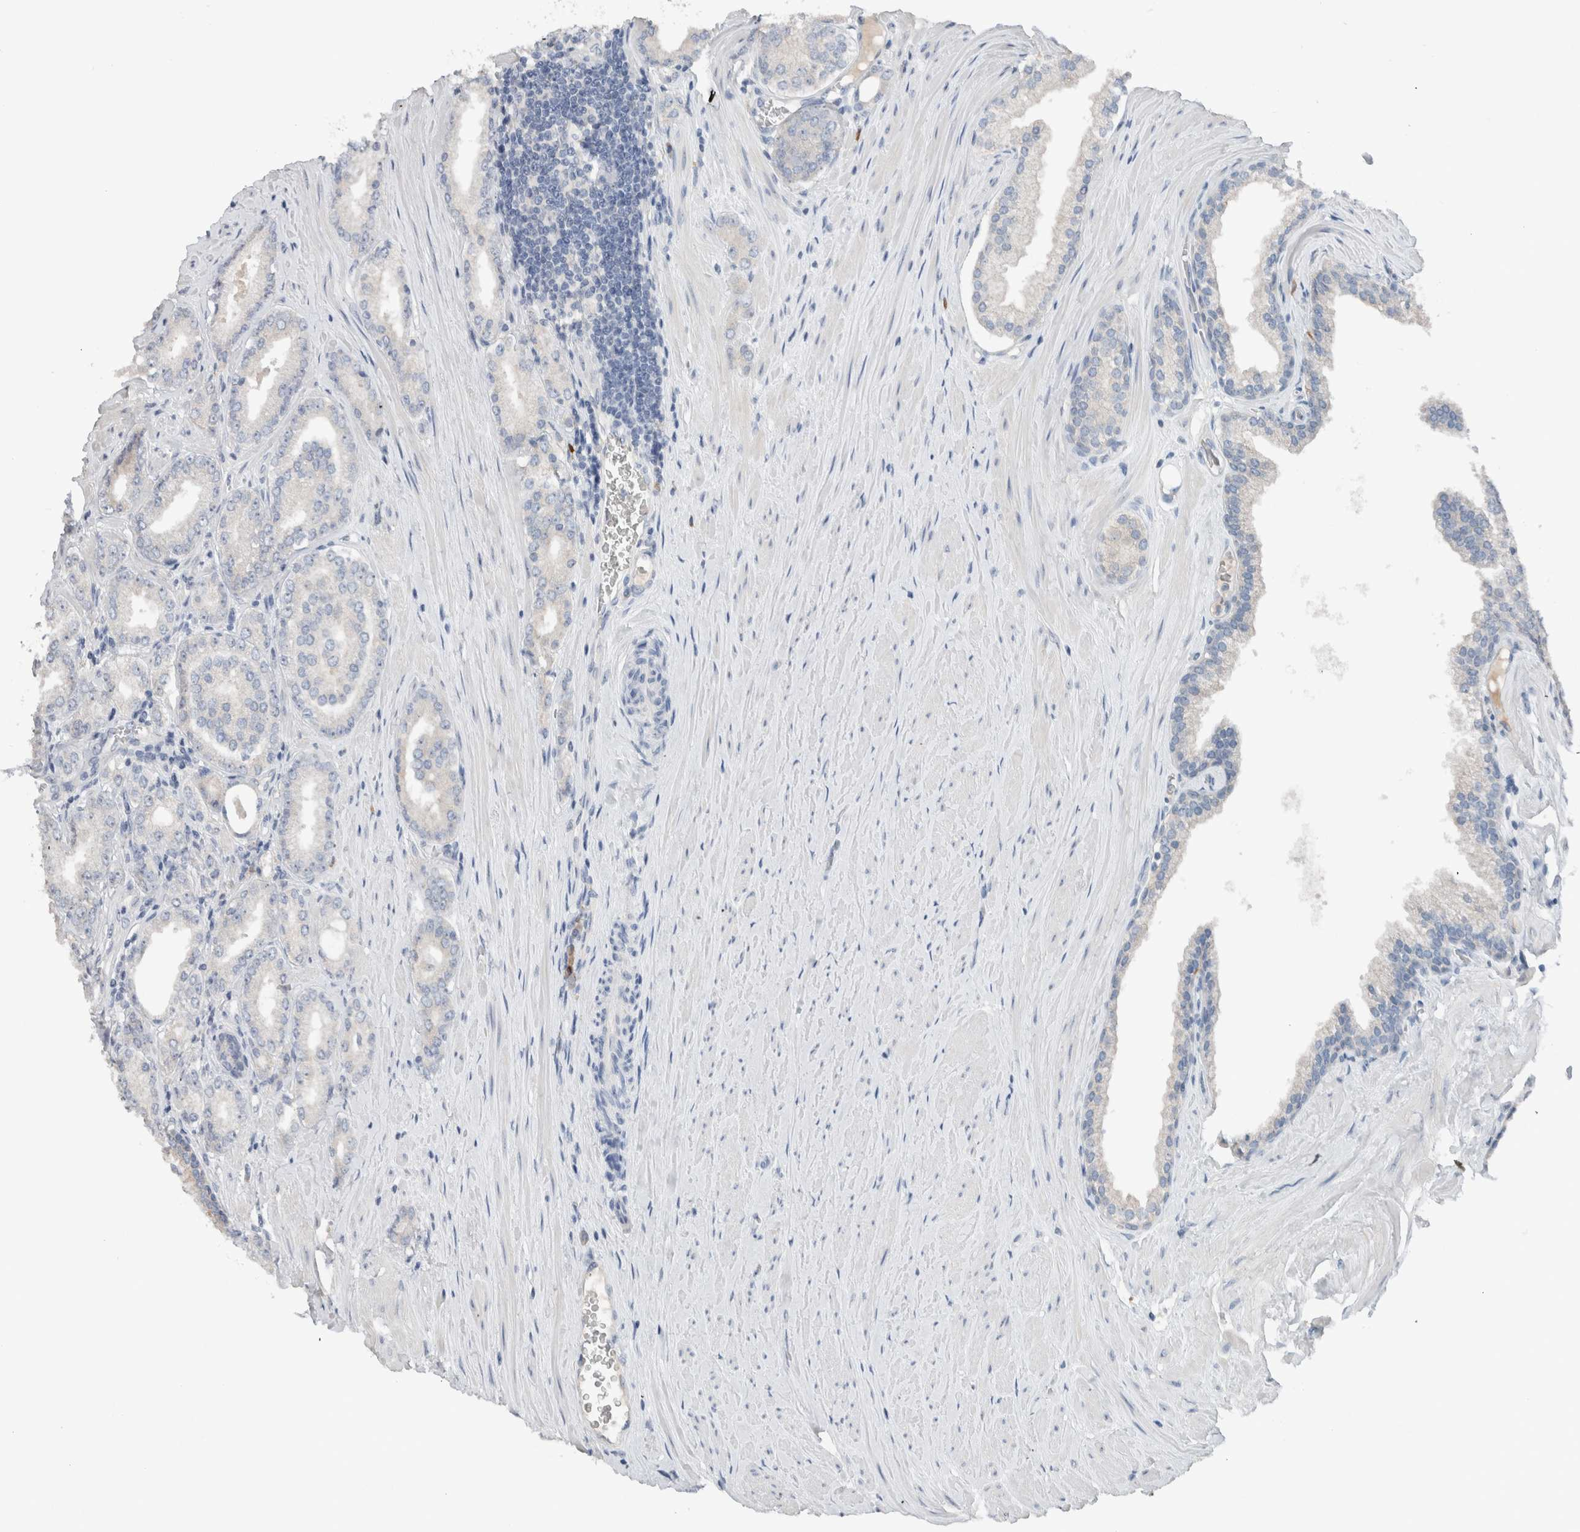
{"staining": {"intensity": "negative", "quantity": "none", "location": "none"}, "tissue": "prostate cancer", "cell_type": "Tumor cells", "image_type": "cancer", "snomed": [{"axis": "morphology", "description": "Adenocarcinoma, Low grade"}, {"axis": "topography", "description": "Prostate"}], "caption": "Tumor cells are negative for protein expression in human prostate adenocarcinoma (low-grade).", "gene": "DUOX1", "patient": {"sex": "male", "age": 62}}